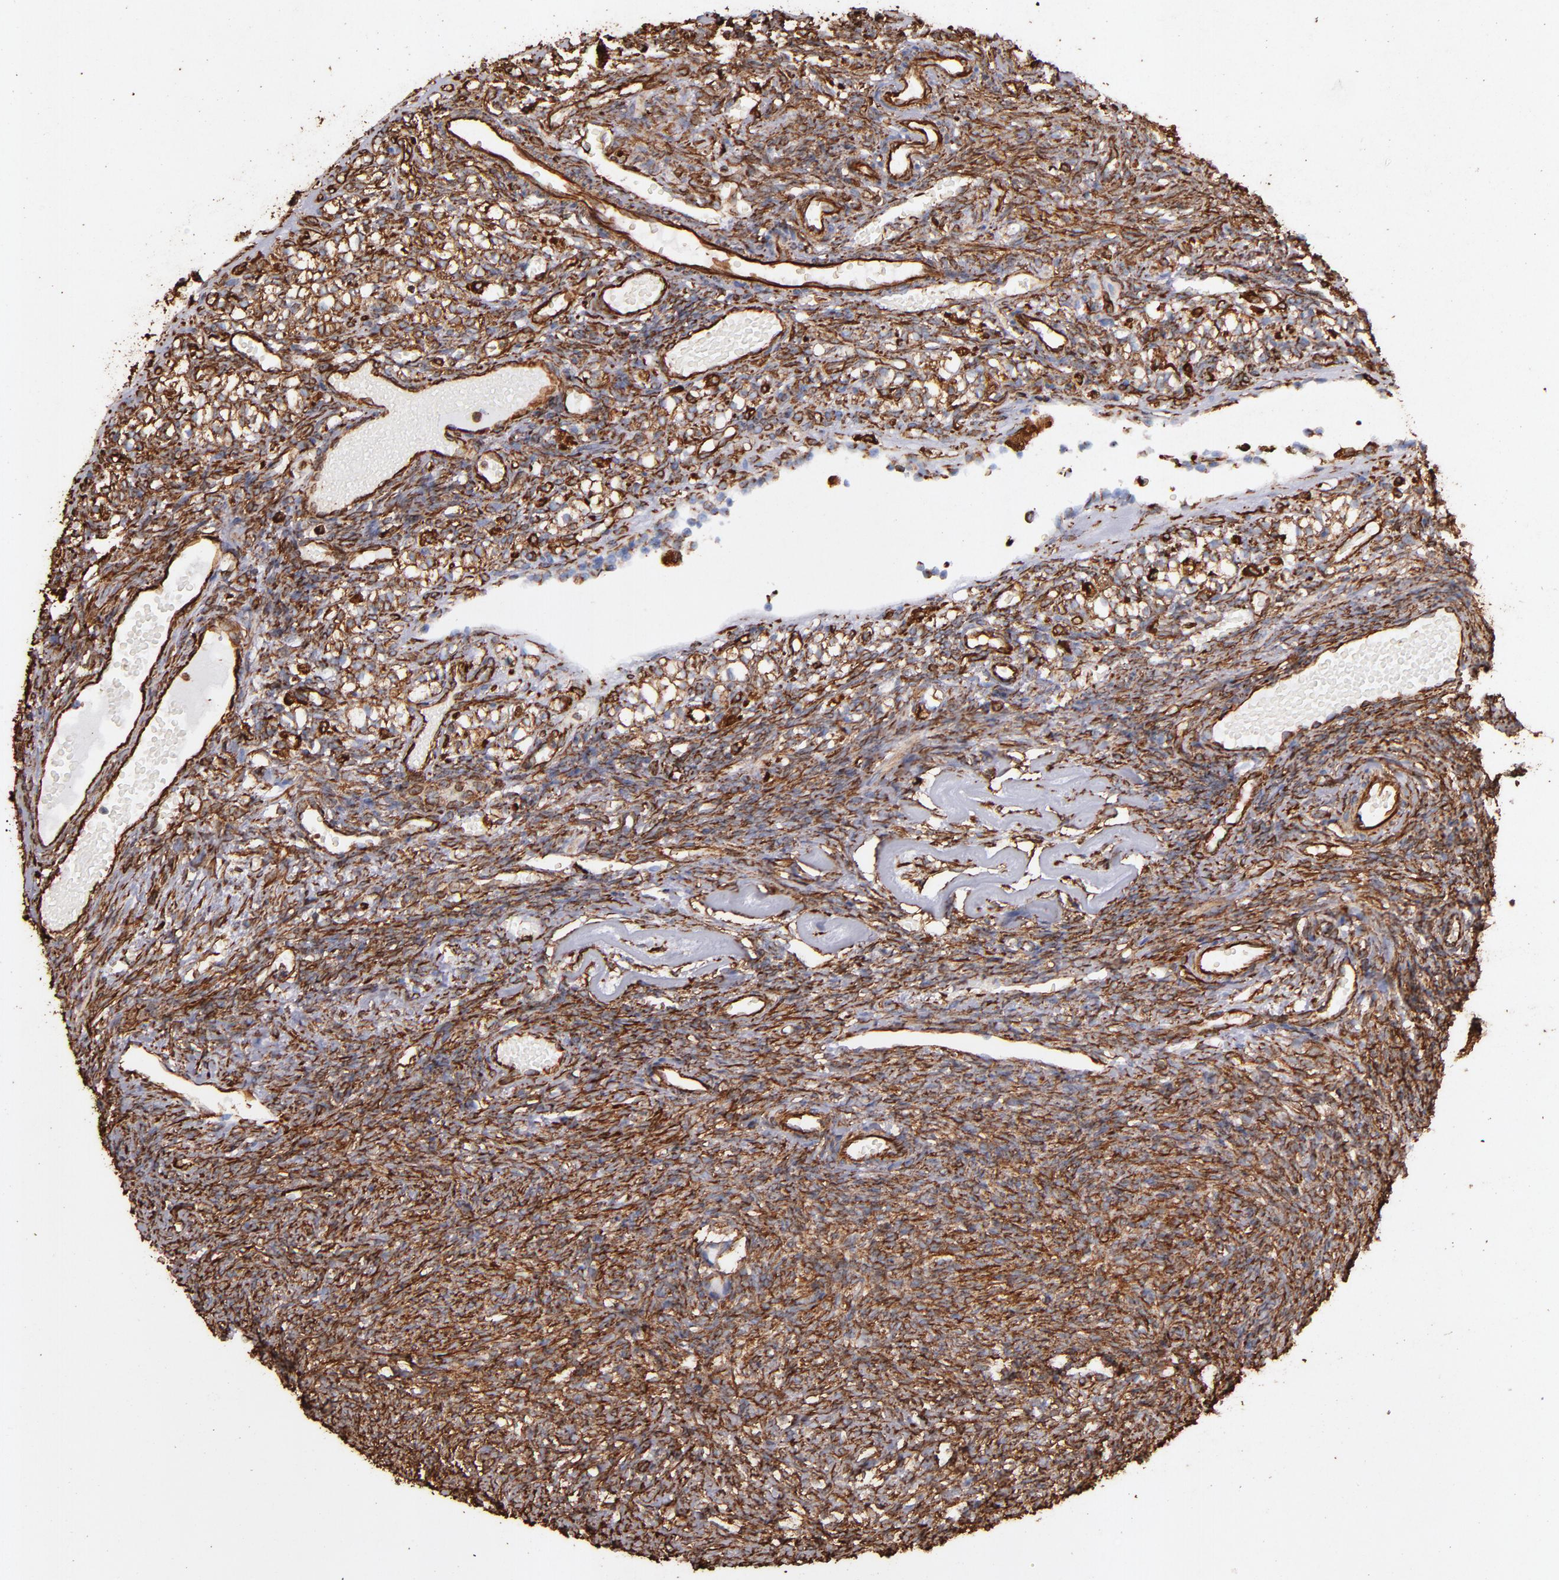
{"staining": {"intensity": "strong", "quantity": ">75%", "location": "cytoplasmic/membranous"}, "tissue": "ovary", "cell_type": "Ovarian stroma cells", "image_type": "normal", "snomed": [{"axis": "morphology", "description": "Normal tissue, NOS"}, {"axis": "topography", "description": "Ovary"}], "caption": "Immunohistochemical staining of benign ovary shows >75% levels of strong cytoplasmic/membranous protein positivity in approximately >75% of ovarian stroma cells.", "gene": "VIM", "patient": {"sex": "female", "age": 35}}